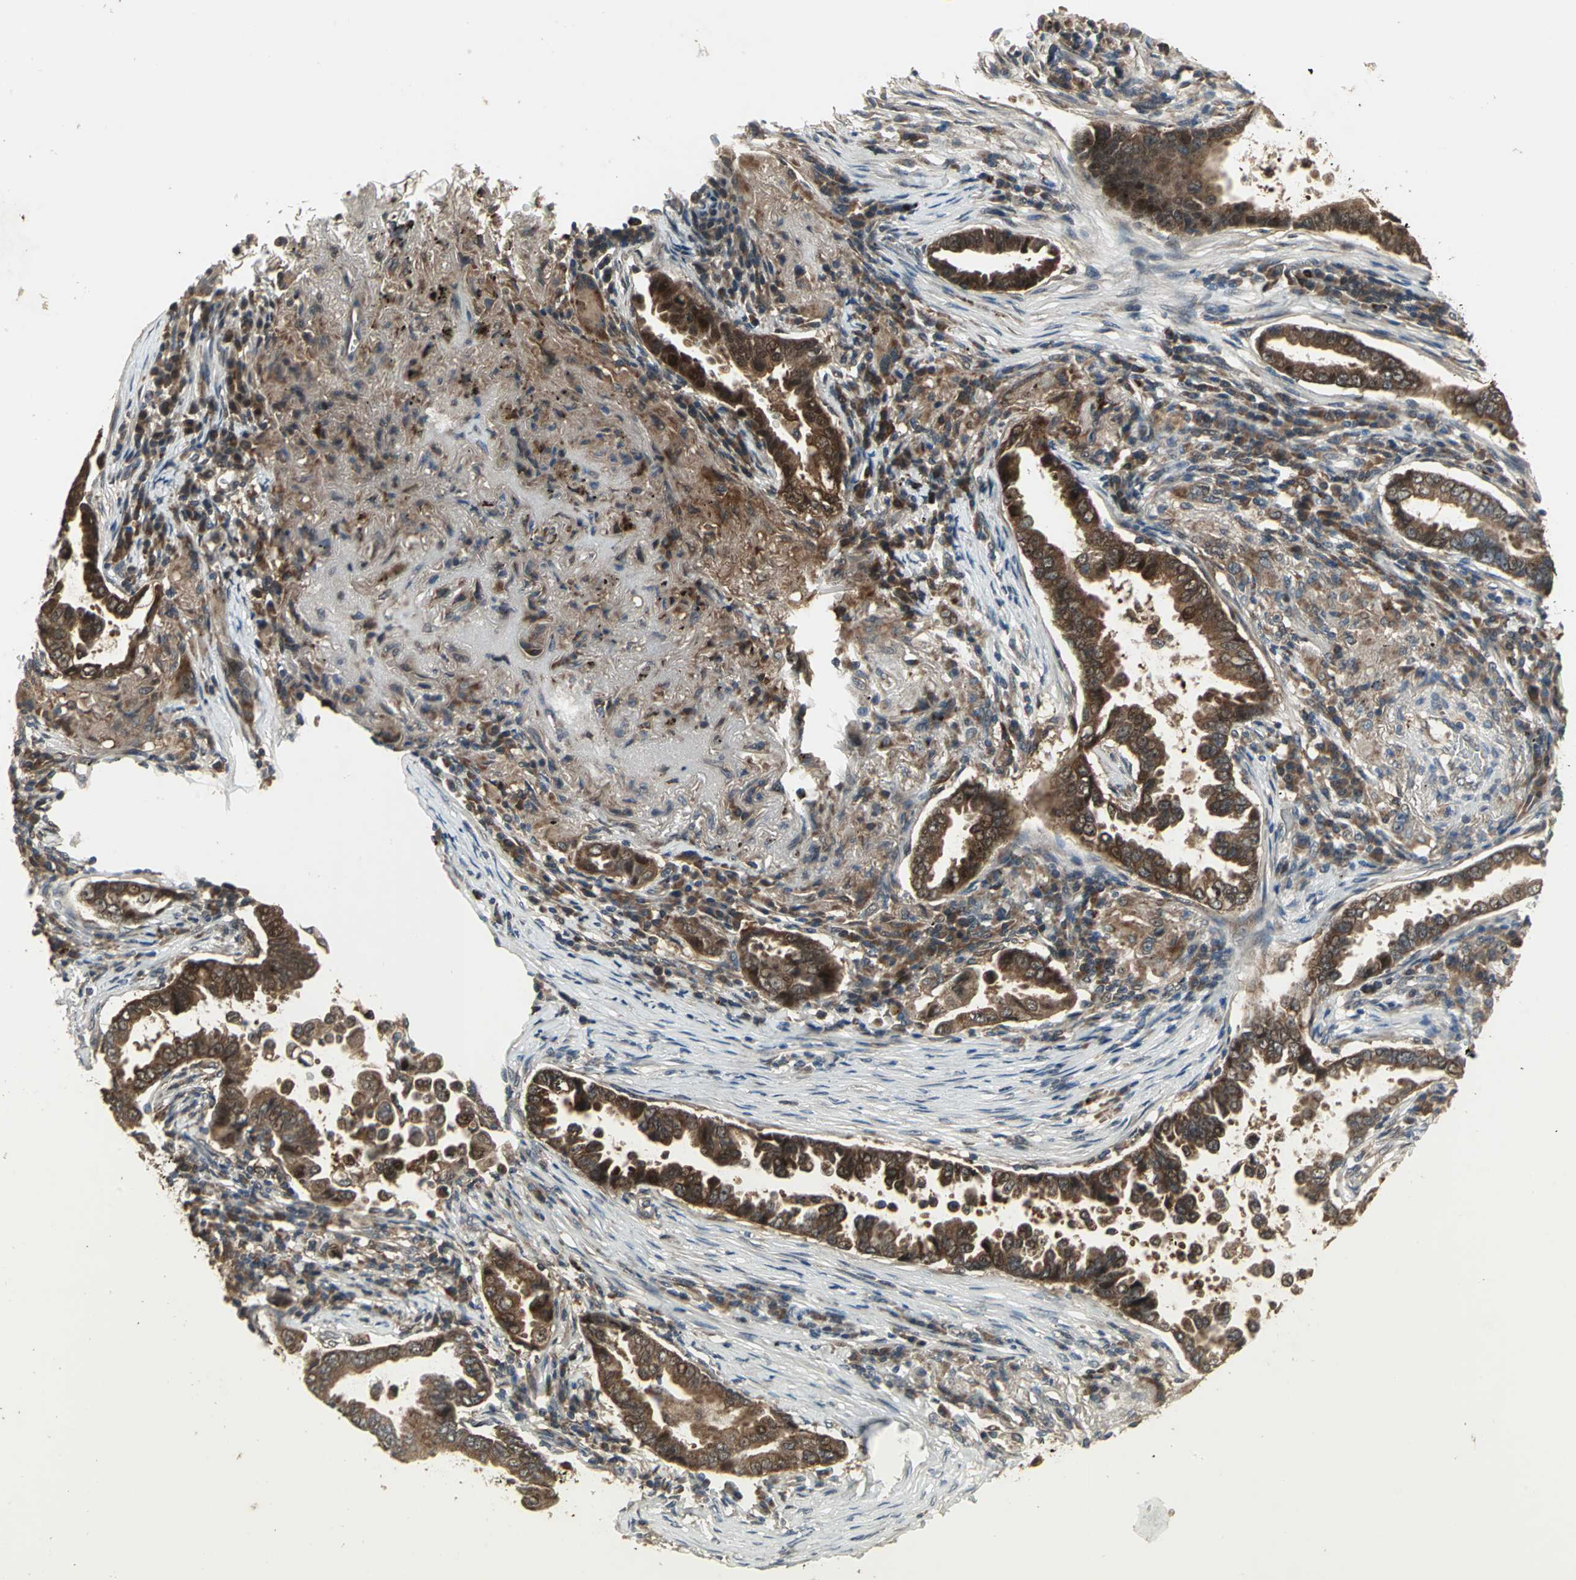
{"staining": {"intensity": "strong", "quantity": ">75%", "location": "cytoplasmic/membranous"}, "tissue": "lung cancer", "cell_type": "Tumor cells", "image_type": "cancer", "snomed": [{"axis": "morphology", "description": "Normal tissue, NOS"}, {"axis": "morphology", "description": "Inflammation, NOS"}, {"axis": "morphology", "description": "Adenocarcinoma, NOS"}, {"axis": "topography", "description": "Lung"}], "caption": "This micrograph displays lung adenocarcinoma stained with IHC to label a protein in brown. The cytoplasmic/membranous of tumor cells show strong positivity for the protein. Nuclei are counter-stained blue.", "gene": "AMT", "patient": {"sex": "female", "age": 64}}